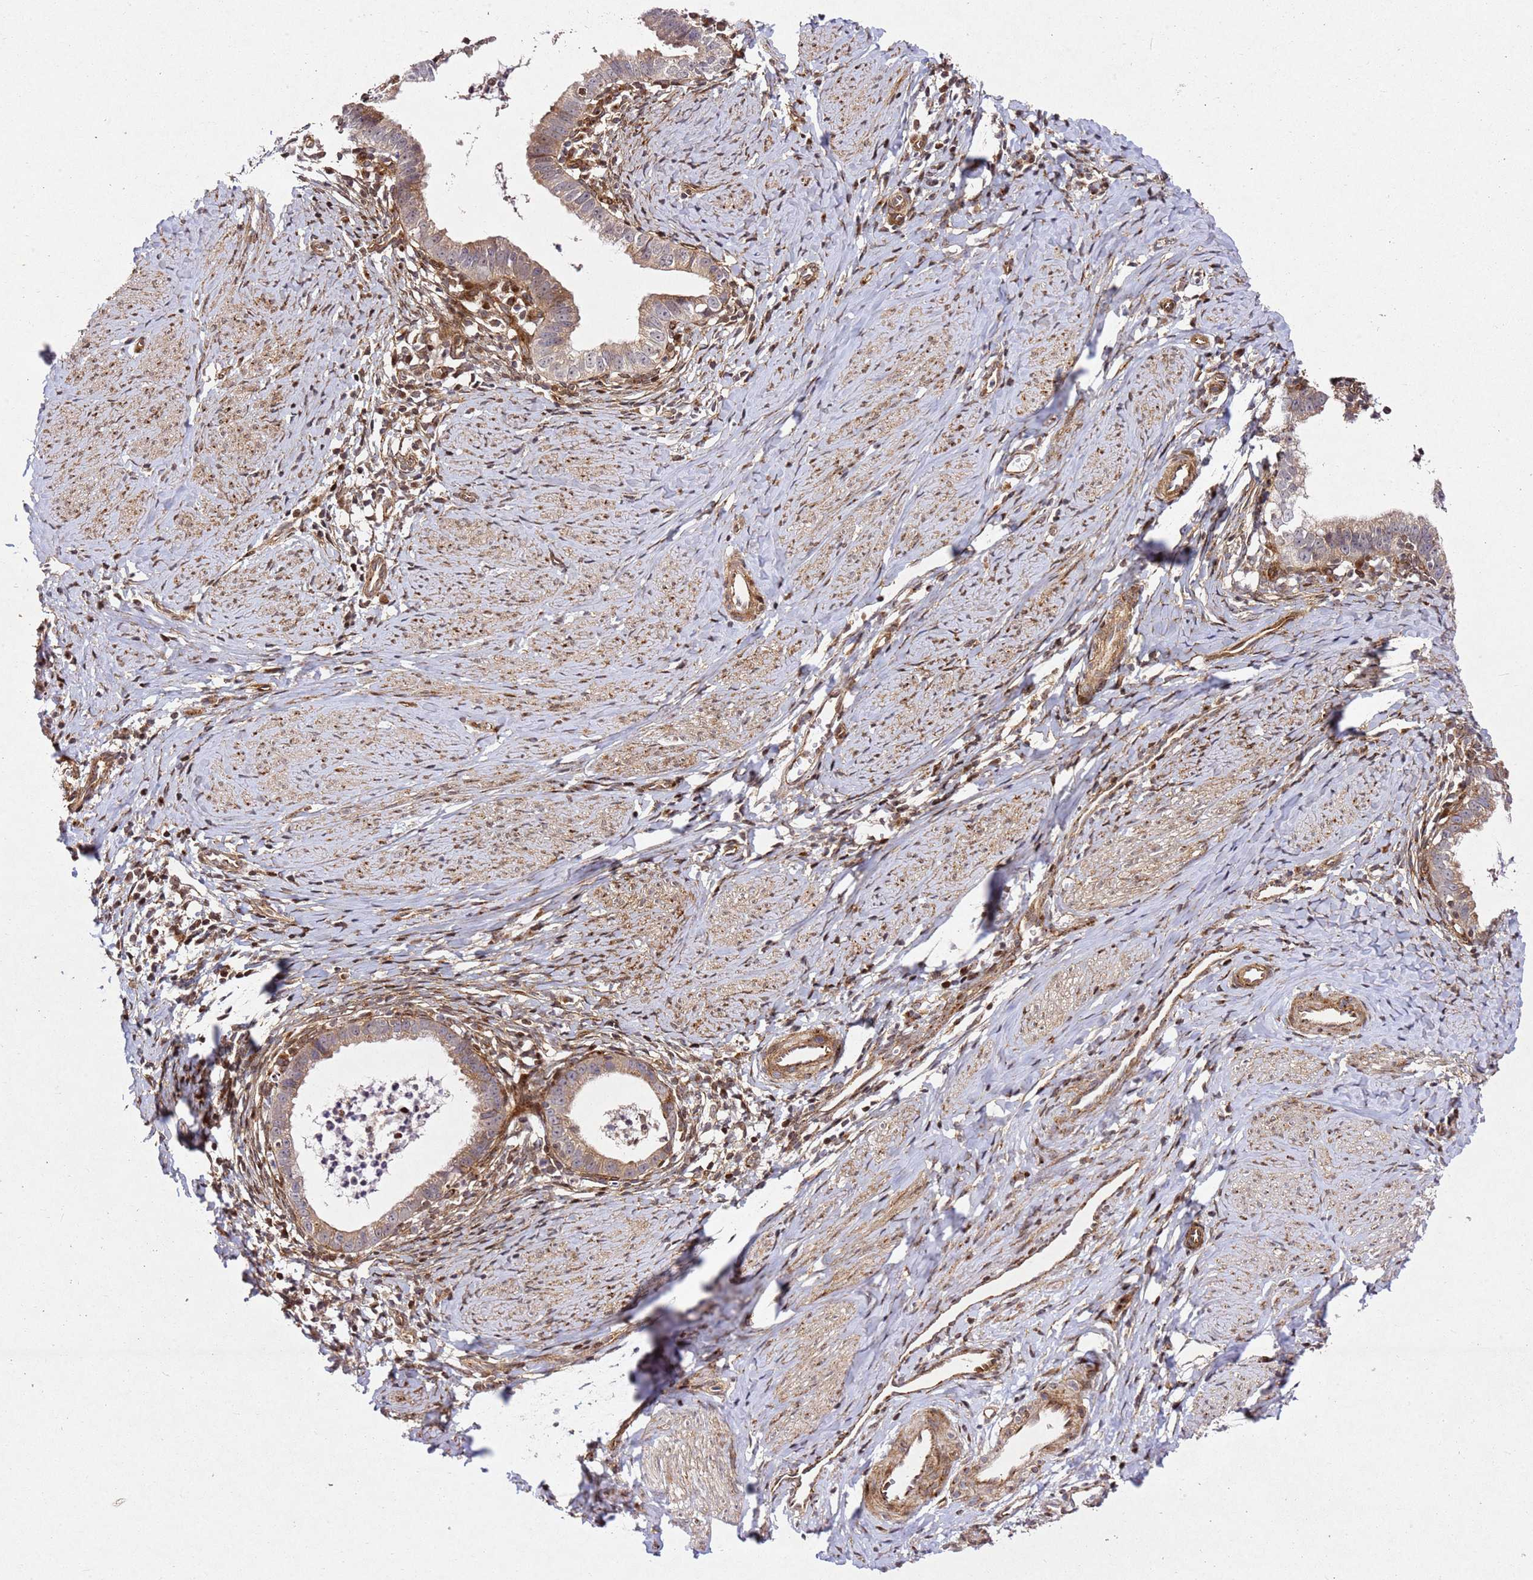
{"staining": {"intensity": "weak", "quantity": ">75%", "location": "cytoplasmic/membranous"}, "tissue": "cervical cancer", "cell_type": "Tumor cells", "image_type": "cancer", "snomed": [{"axis": "morphology", "description": "Adenocarcinoma, NOS"}, {"axis": "topography", "description": "Cervix"}], "caption": "This image reveals immunohistochemistry staining of cervical adenocarcinoma, with low weak cytoplasmic/membranous expression in about >75% of tumor cells.", "gene": "ZNF296", "patient": {"sex": "female", "age": 36}}